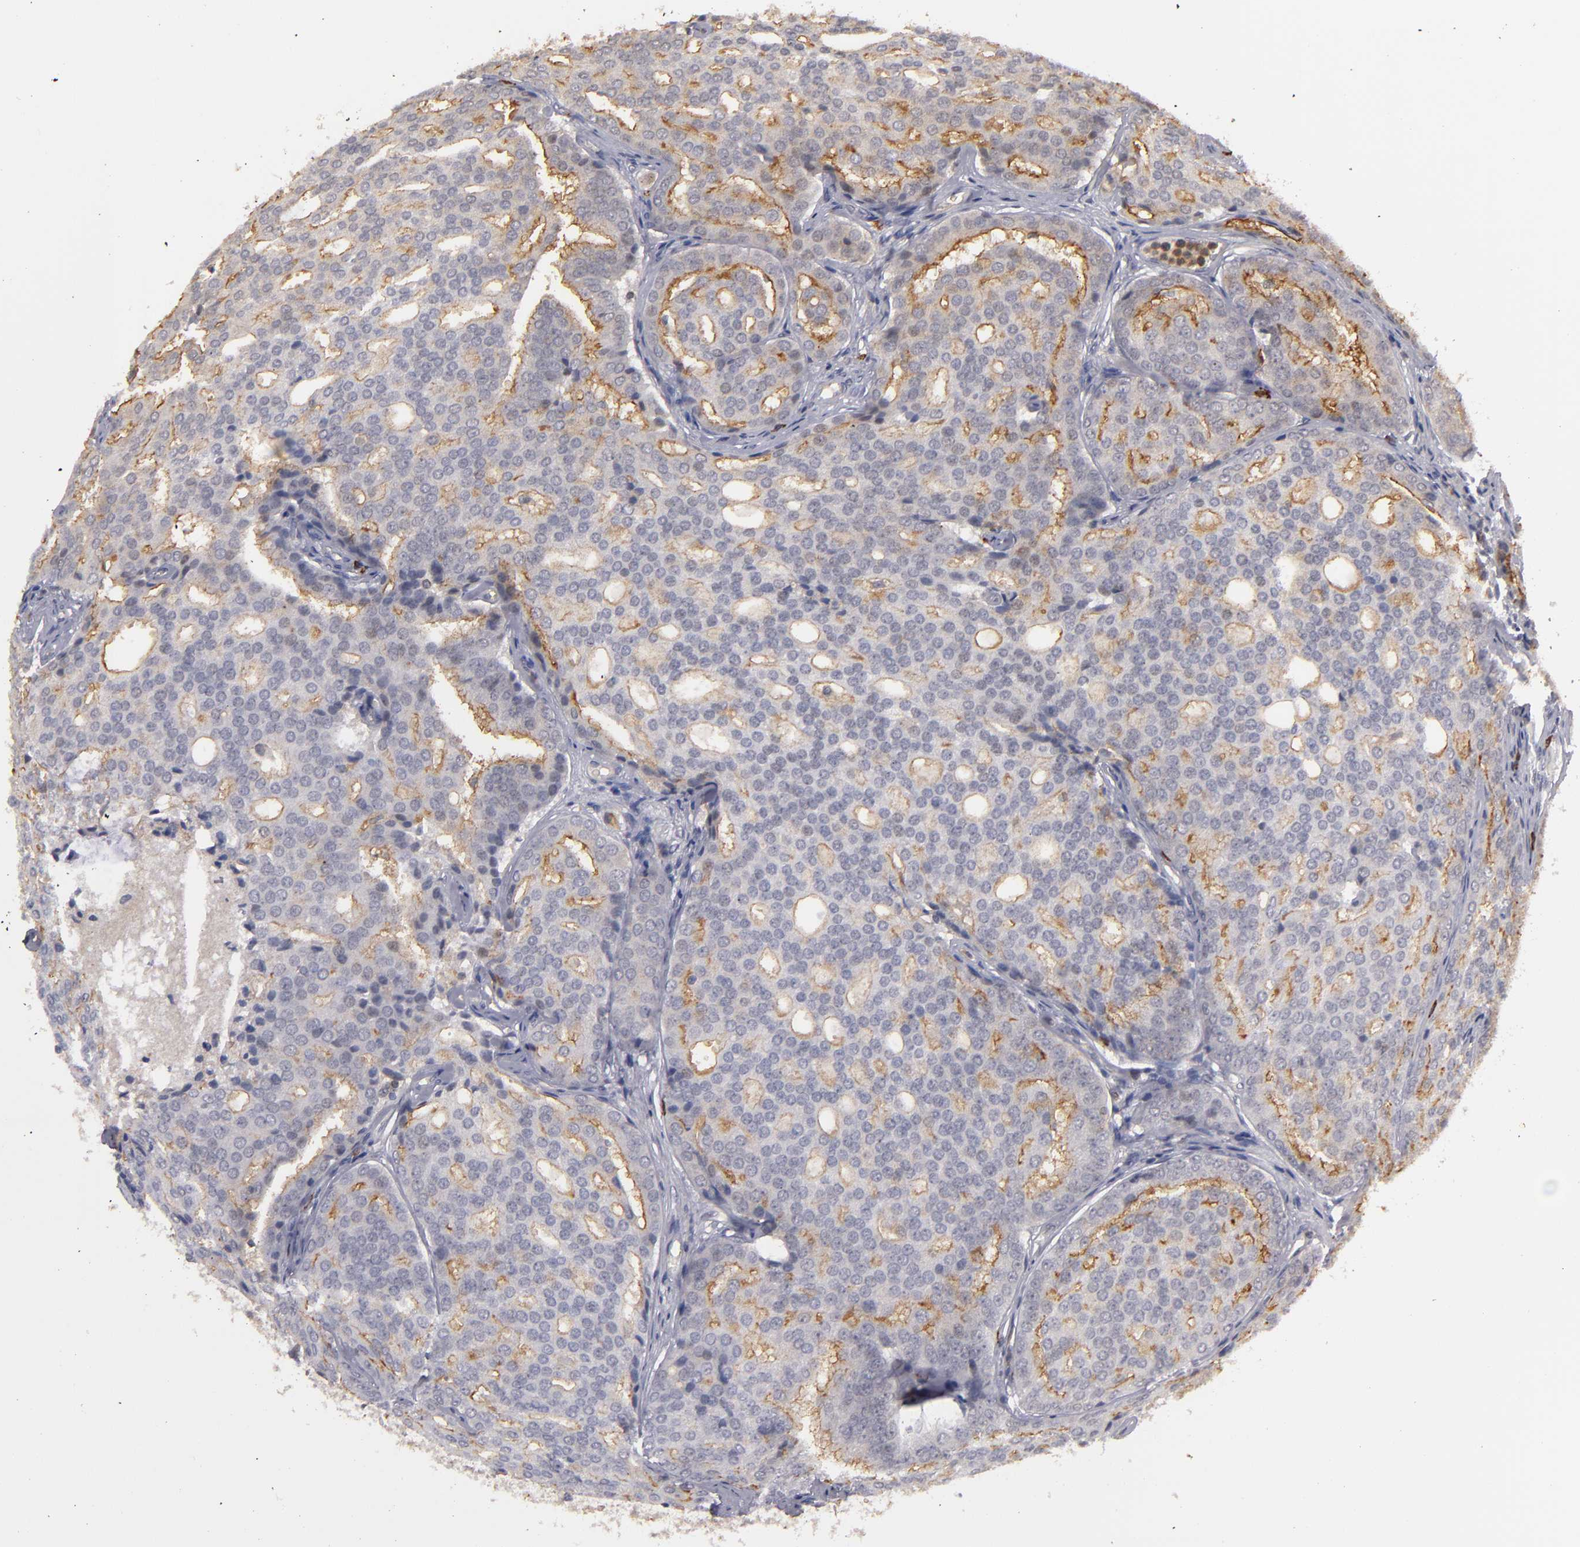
{"staining": {"intensity": "moderate", "quantity": ">75%", "location": "cytoplasmic/membranous"}, "tissue": "prostate cancer", "cell_type": "Tumor cells", "image_type": "cancer", "snomed": [{"axis": "morphology", "description": "Adenocarcinoma, High grade"}, {"axis": "topography", "description": "Prostate"}], "caption": "Prostate cancer (adenocarcinoma (high-grade)) was stained to show a protein in brown. There is medium levels of moderate cytoplasmic/membranous expression in about >75% of tumor cells.", "gene": "STX3", "patient": {"sex": "male", "age": 64}}